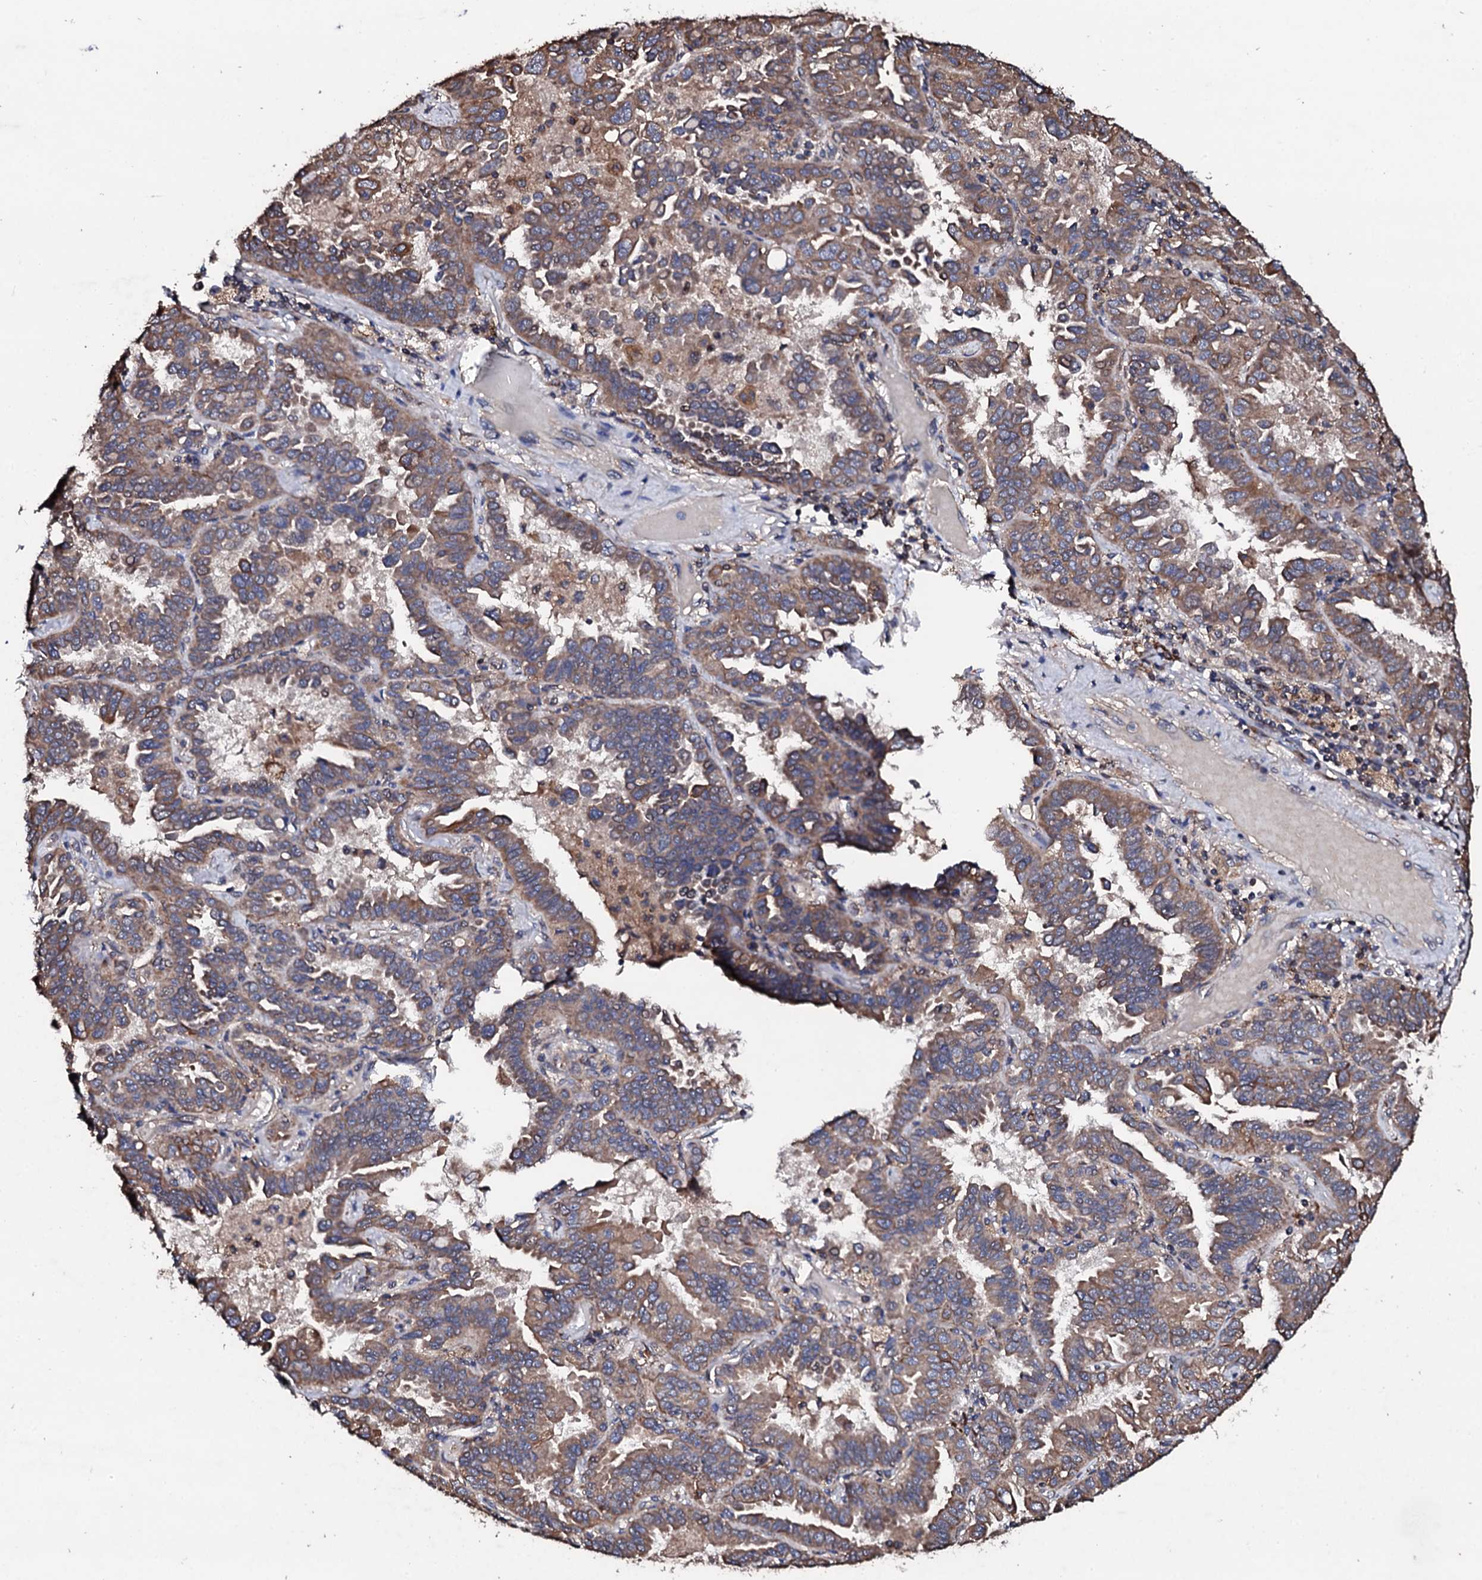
{"staining": {"intensity": "moderate", "quantity": ">75%", "location": "cytoplasmic/membranous"}, "tissue": "lung cancer", "cell_type": "Tumor cells", "image_type": "cancer", "snomed": [{"axis": "morphology", "description": "Adenocarcinoma, NOS"}, {"axis": "topography", "description": "Lung"}], "caption": "Lung cancer (adenocarcinoma) stained with immunohistochemistry (IHC) demonstrates moderate cytoplasmic/membranous expression in approximately >75% of tumor cells.", "gene": "CKAP5", "patient": {"sex": "male", "age": 64}}